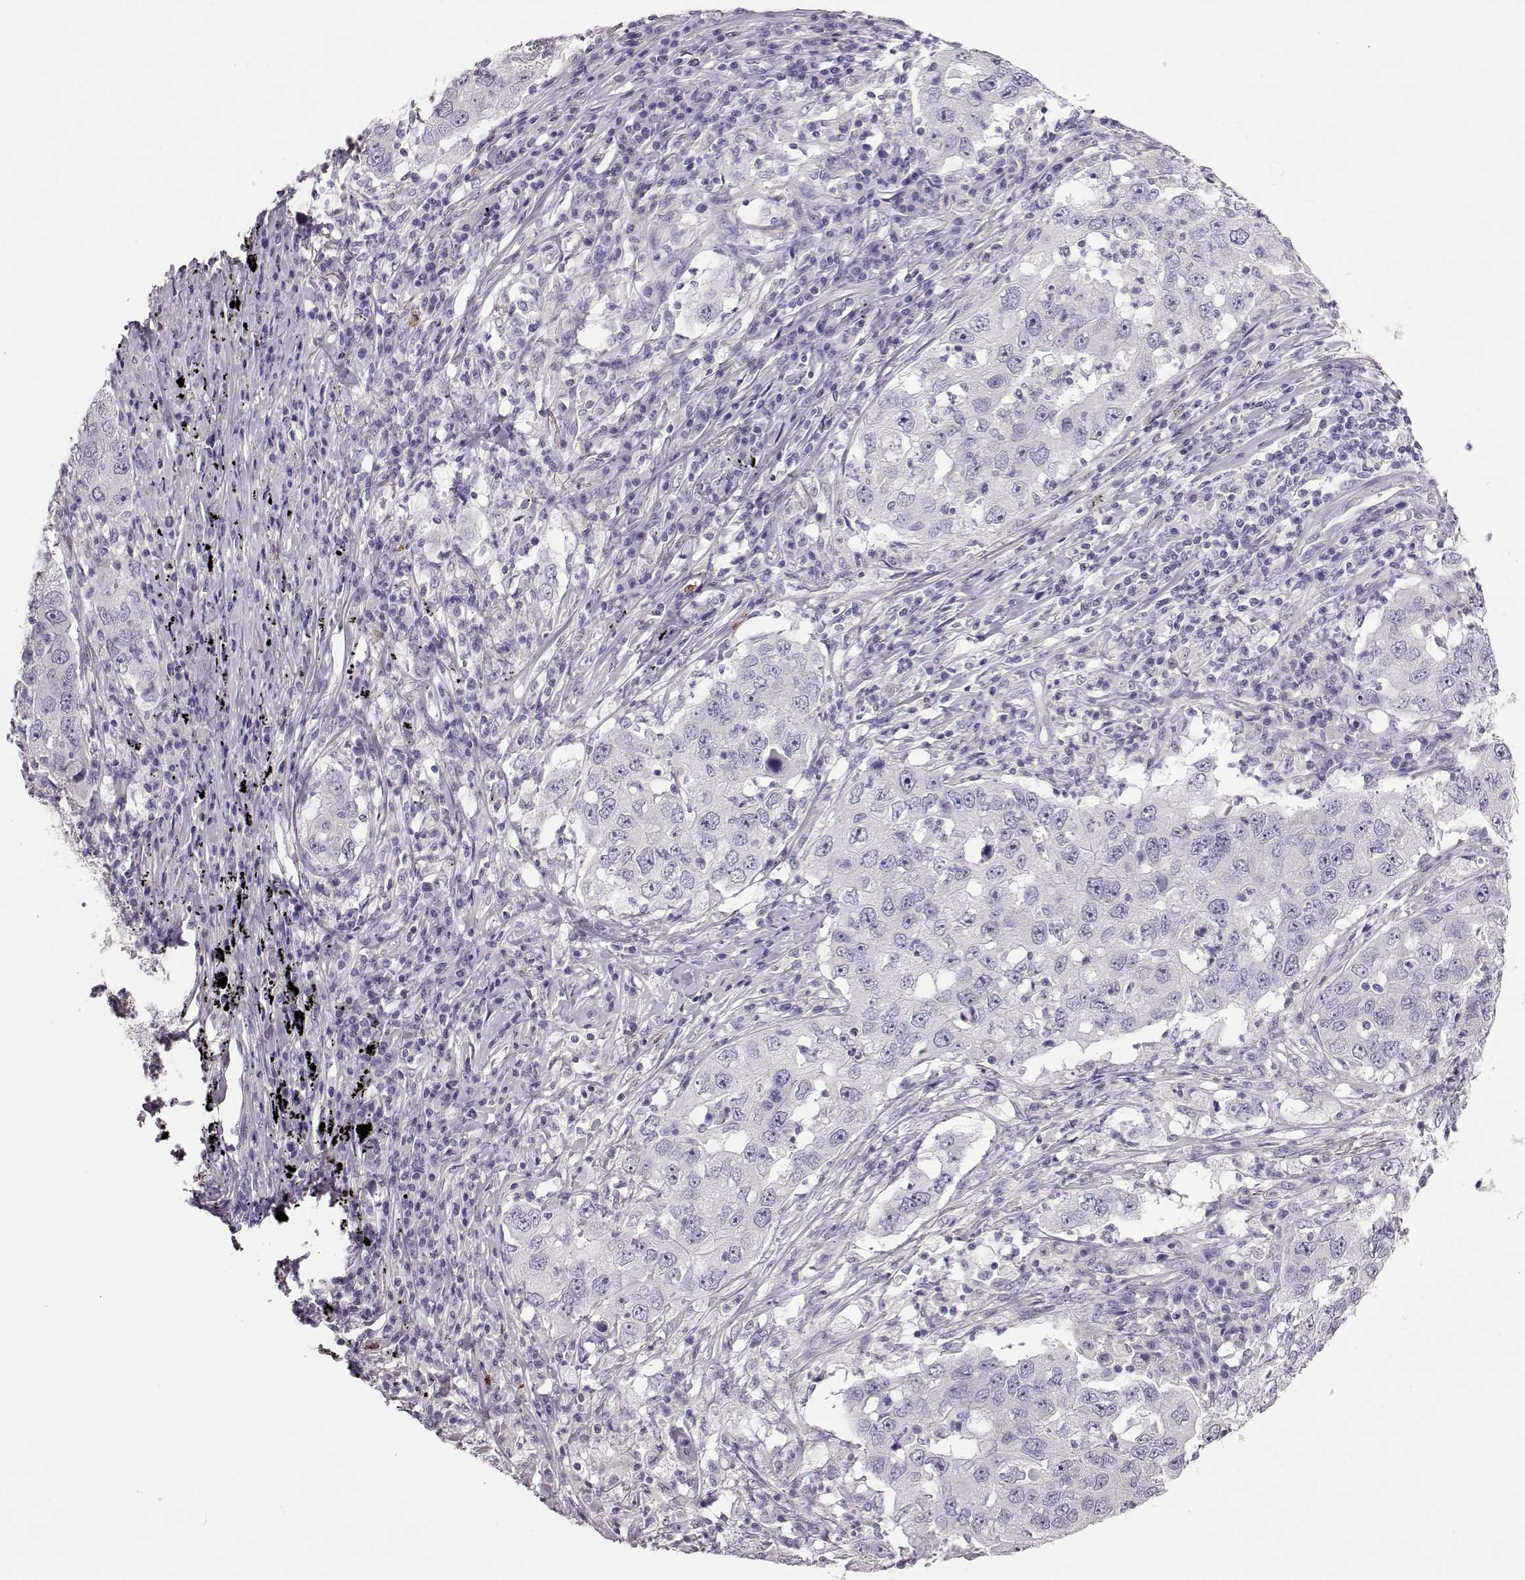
{"staining": {"intensity": "negative", "quantity": "none", "location": "none"}, "tissue": "lung cancer", "cell_type": "Tumor cells", "image_type": "cancer", "snomed": [{"axis": "morphology", "description": "Adenocarcinoma, NOS"}, {"axis": "topography", "description": "Lung"}], "caption": "Micrograph shows no significant protein staining in tumor cells of lung cancer (adenocarcinoma). Brightfield microscopy of IHC stained with DAB (brown) and hematoxylin (blue), captured at high magnification.", "gene": "NPTXR", "patient": {"sex": "male", "age": 73}}